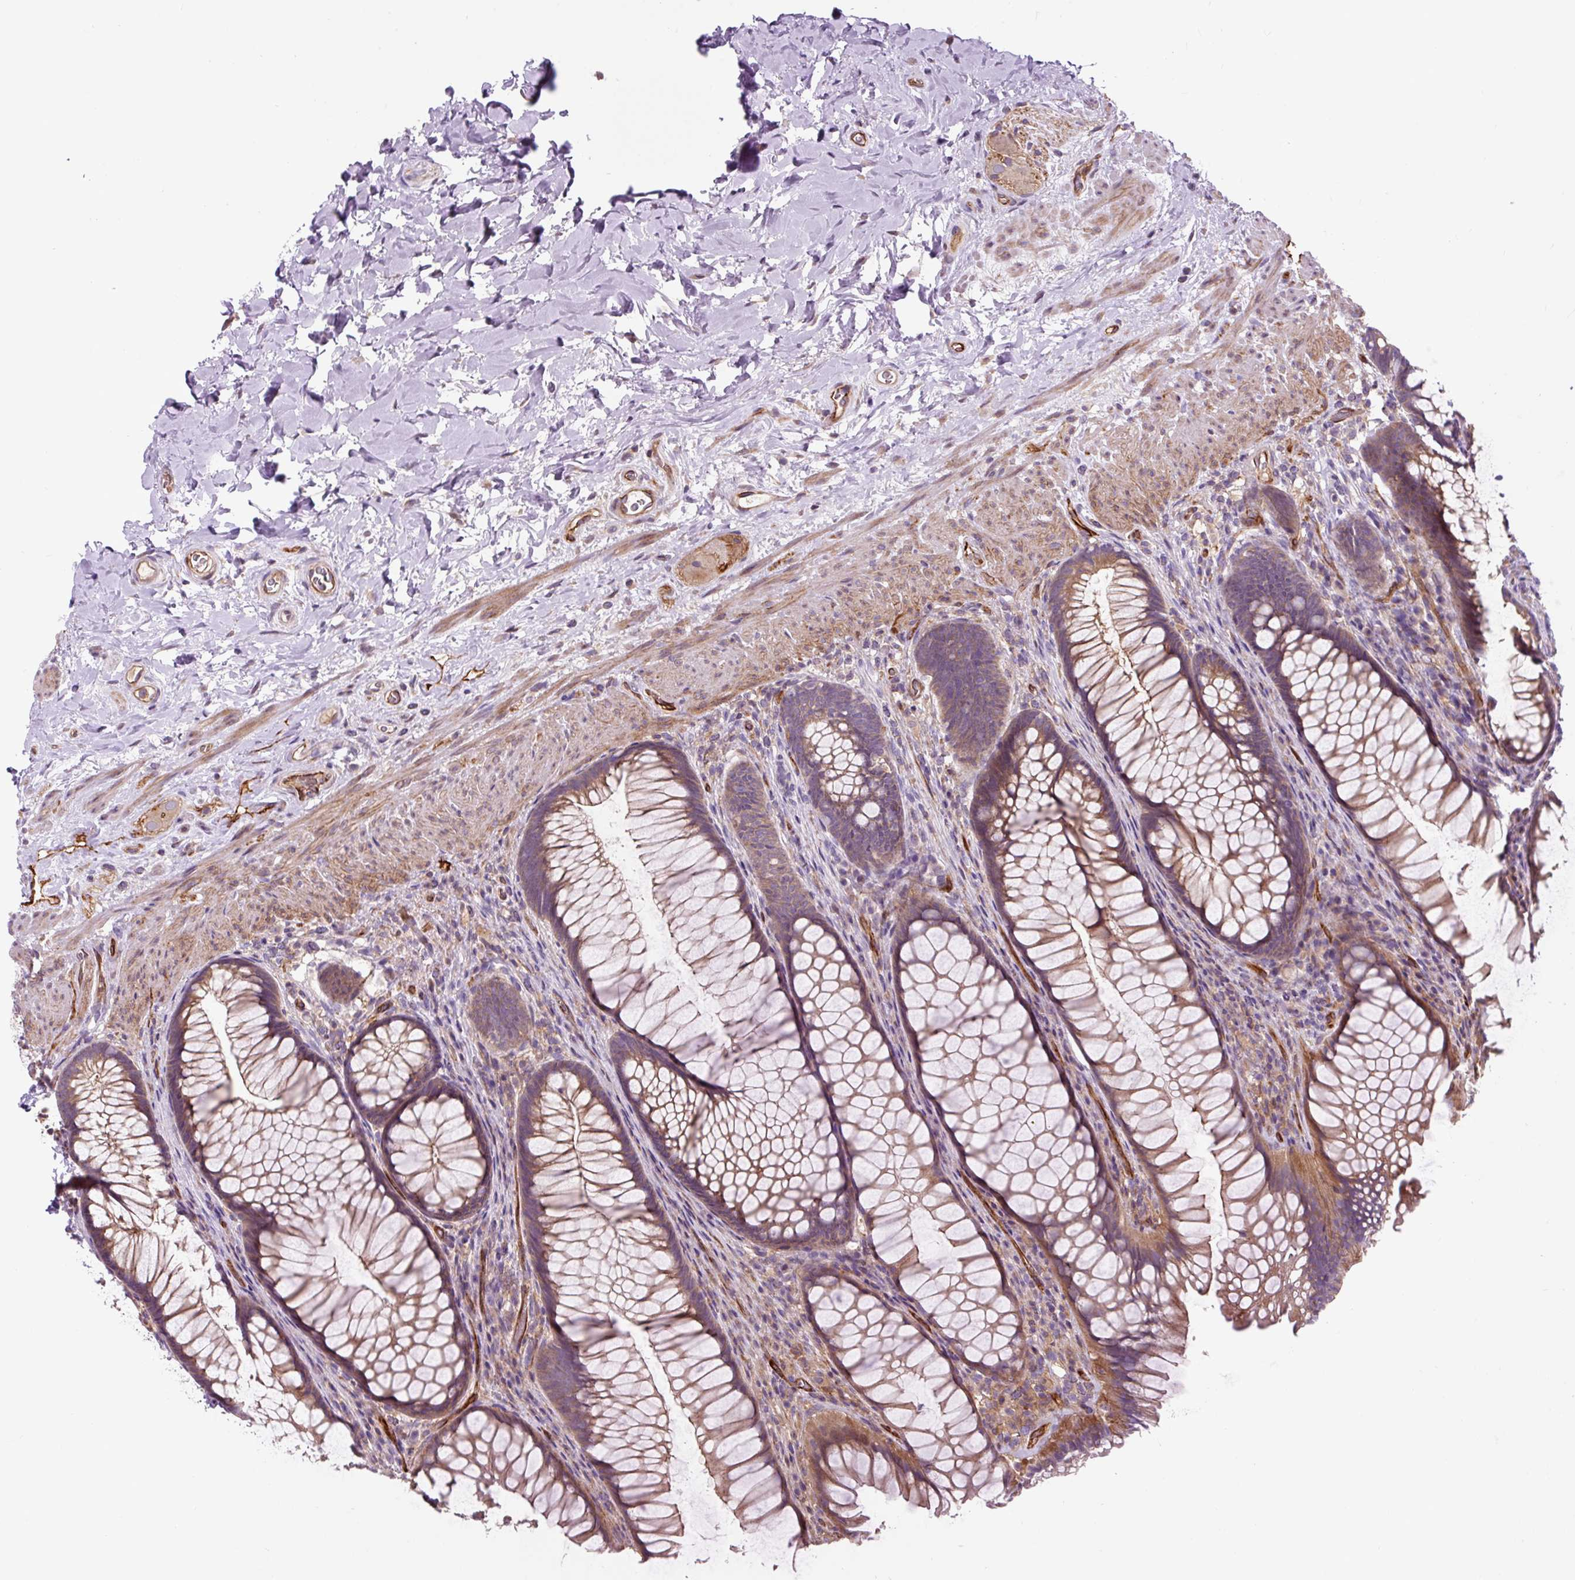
{"staining": {"intensity": "moderate", "quantity": ">75%", "location": "cytoplasmic/membranous"}, "tissue": "rectum", "cell_type": "Glandular cells", "image_type": "normal", "snomed": [{"axis": "morphology", "description": "Normal tissue, NOS"}, {"axis": "topography", "description": "Rectum"}], "caption": "IHC histopathology image of unremarkable rectum: human rectum stained using IHC displays medium levels of moderate protein expression localized specifically in the cytoplasmic/membranous of glandular cells, appearing as a cytoplasmic/membranous brown color.", "gene": "PCDHGB3", "patient": {"sex": "male", "age": 53}}